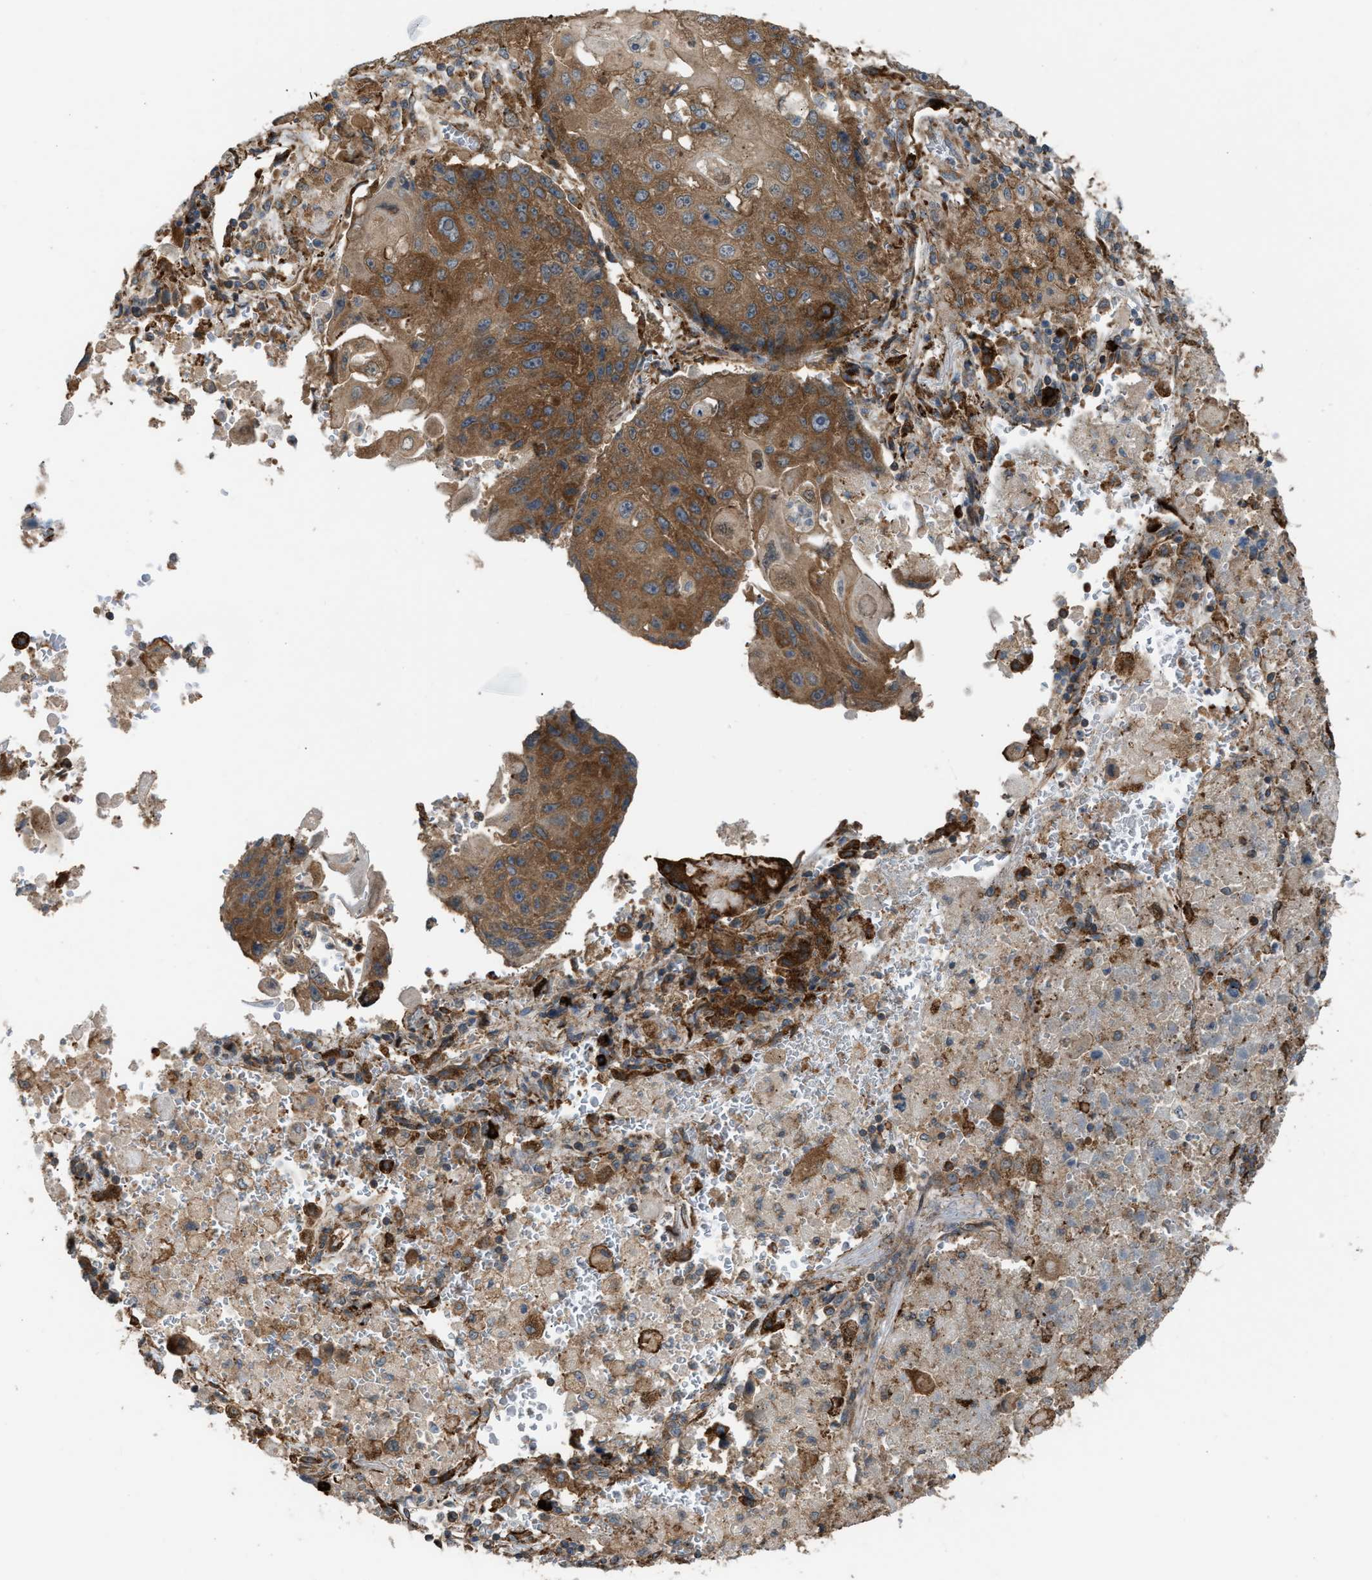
{"staining": {"intensity": "moderate", "quantity": ">75%", "location": "cytoplasmic/membranous"}, "tissue": "lung cancer", "cell_type": "Tumor cells", "image_type": "cancer", "snomed": [{"axis": "morphology", "description": "Squamous cell carcinoma, NOS"}, {"axis": "topography", "description": "Lung"}], "caption": "Immunohistochemistry (IHC) image of neoplastic tissue: human lung cancer (squamous cell carcinoma) stained using IHC demonstrates medium levels of moderate protein expression localized specifically in the cytoplasmic/membranous of tumor cells, appearing as a cytoplasmic/membranous brown color.", "gene": "BAIAP2L1", "patient": {"sex": "male", "age": 61}}